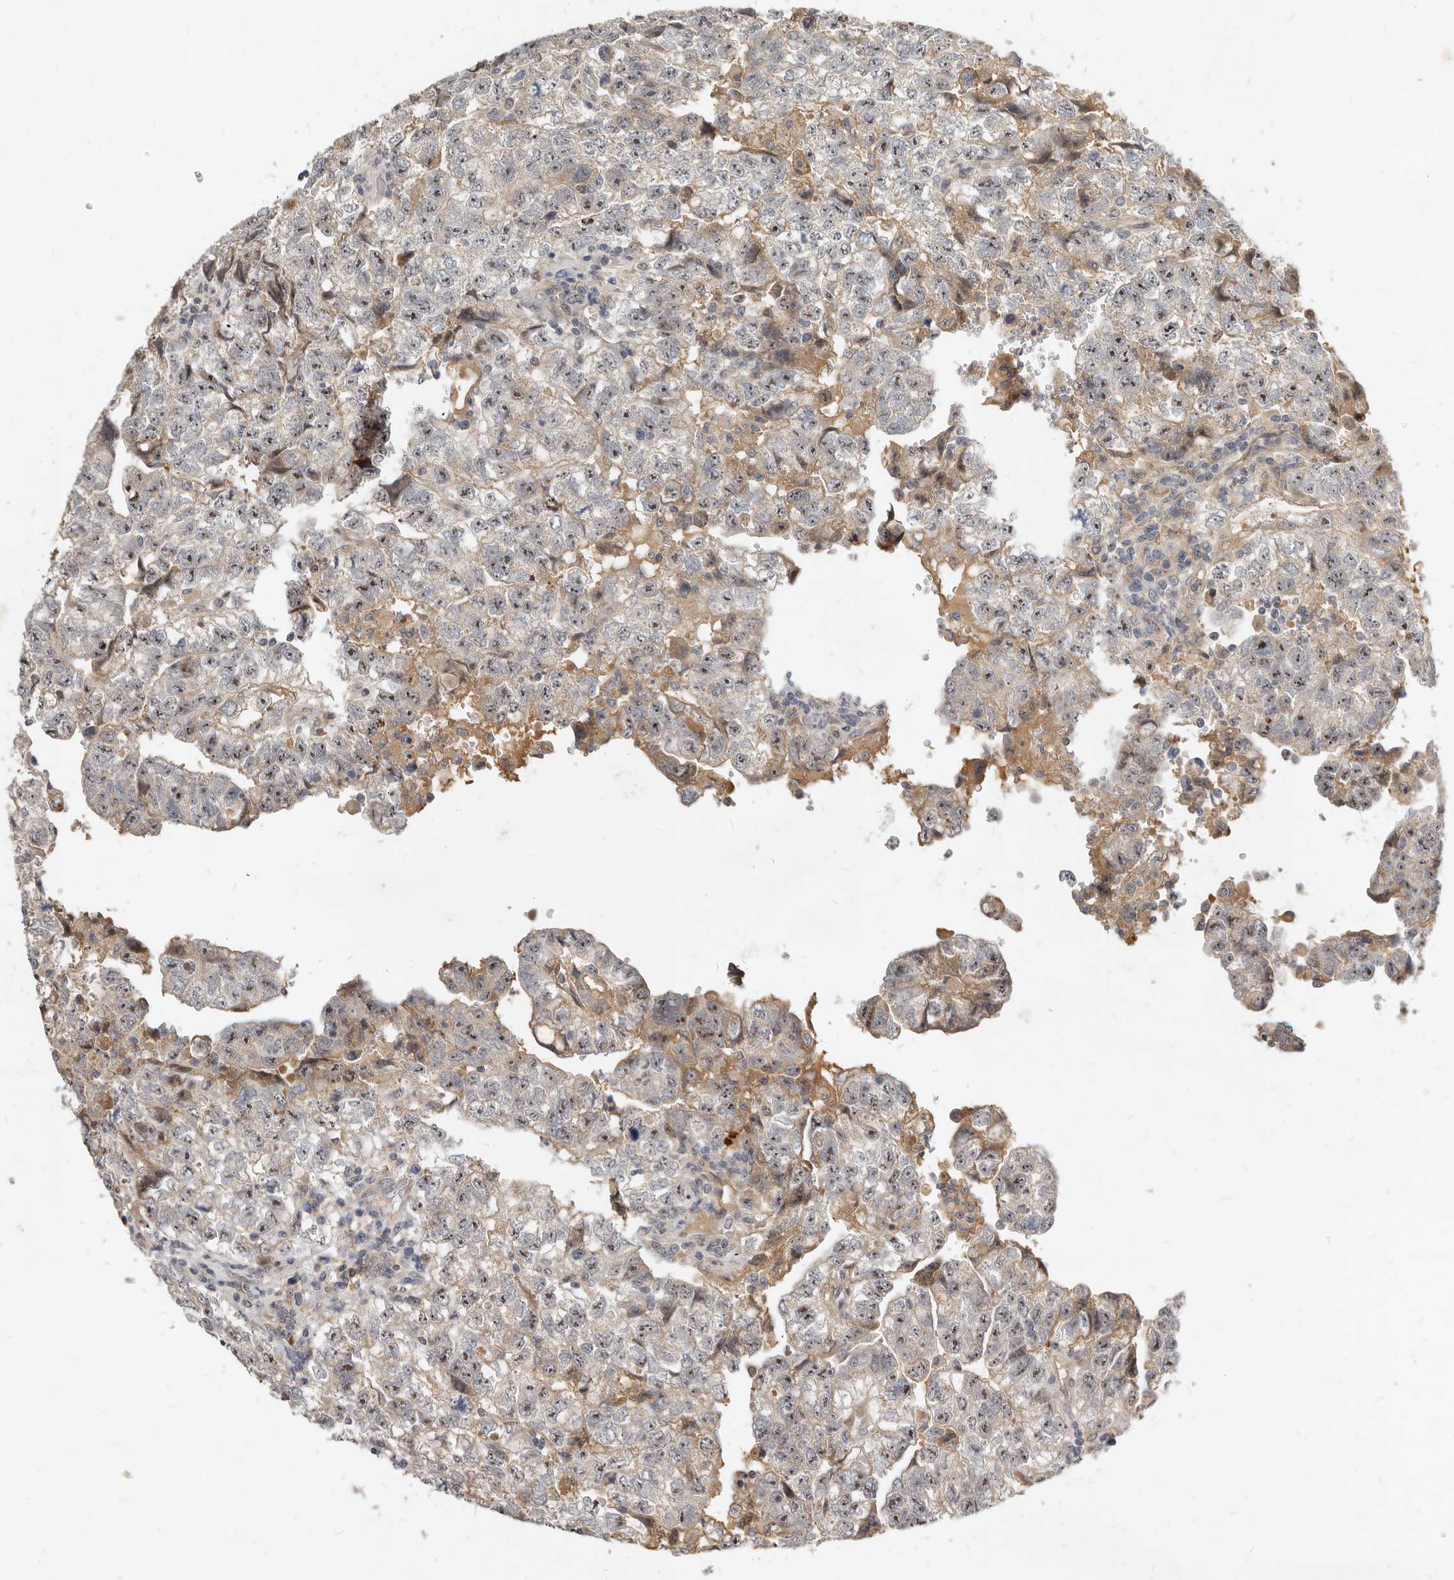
{"staining": {"intensity": "negative", "quantity": "none", "location": "none"}, "tissue": "testis cancer", "cell_type": "Tumor cells", "image_type": "cancer", "snomed": [{"axis": "morphology", "description": "Carcinoma, Embryonal, NOS"}, {"axis": "topography", "description": "Testis"}], "caption": "High power microscopy histopathology image of an immunohistochemistry photomicrograph of testis cancer (embryonal carcinoma), revealing no significant positivity in tumor cells.", "gene": "MICALL2", "patient": {"sex": "male", "age": 36}}